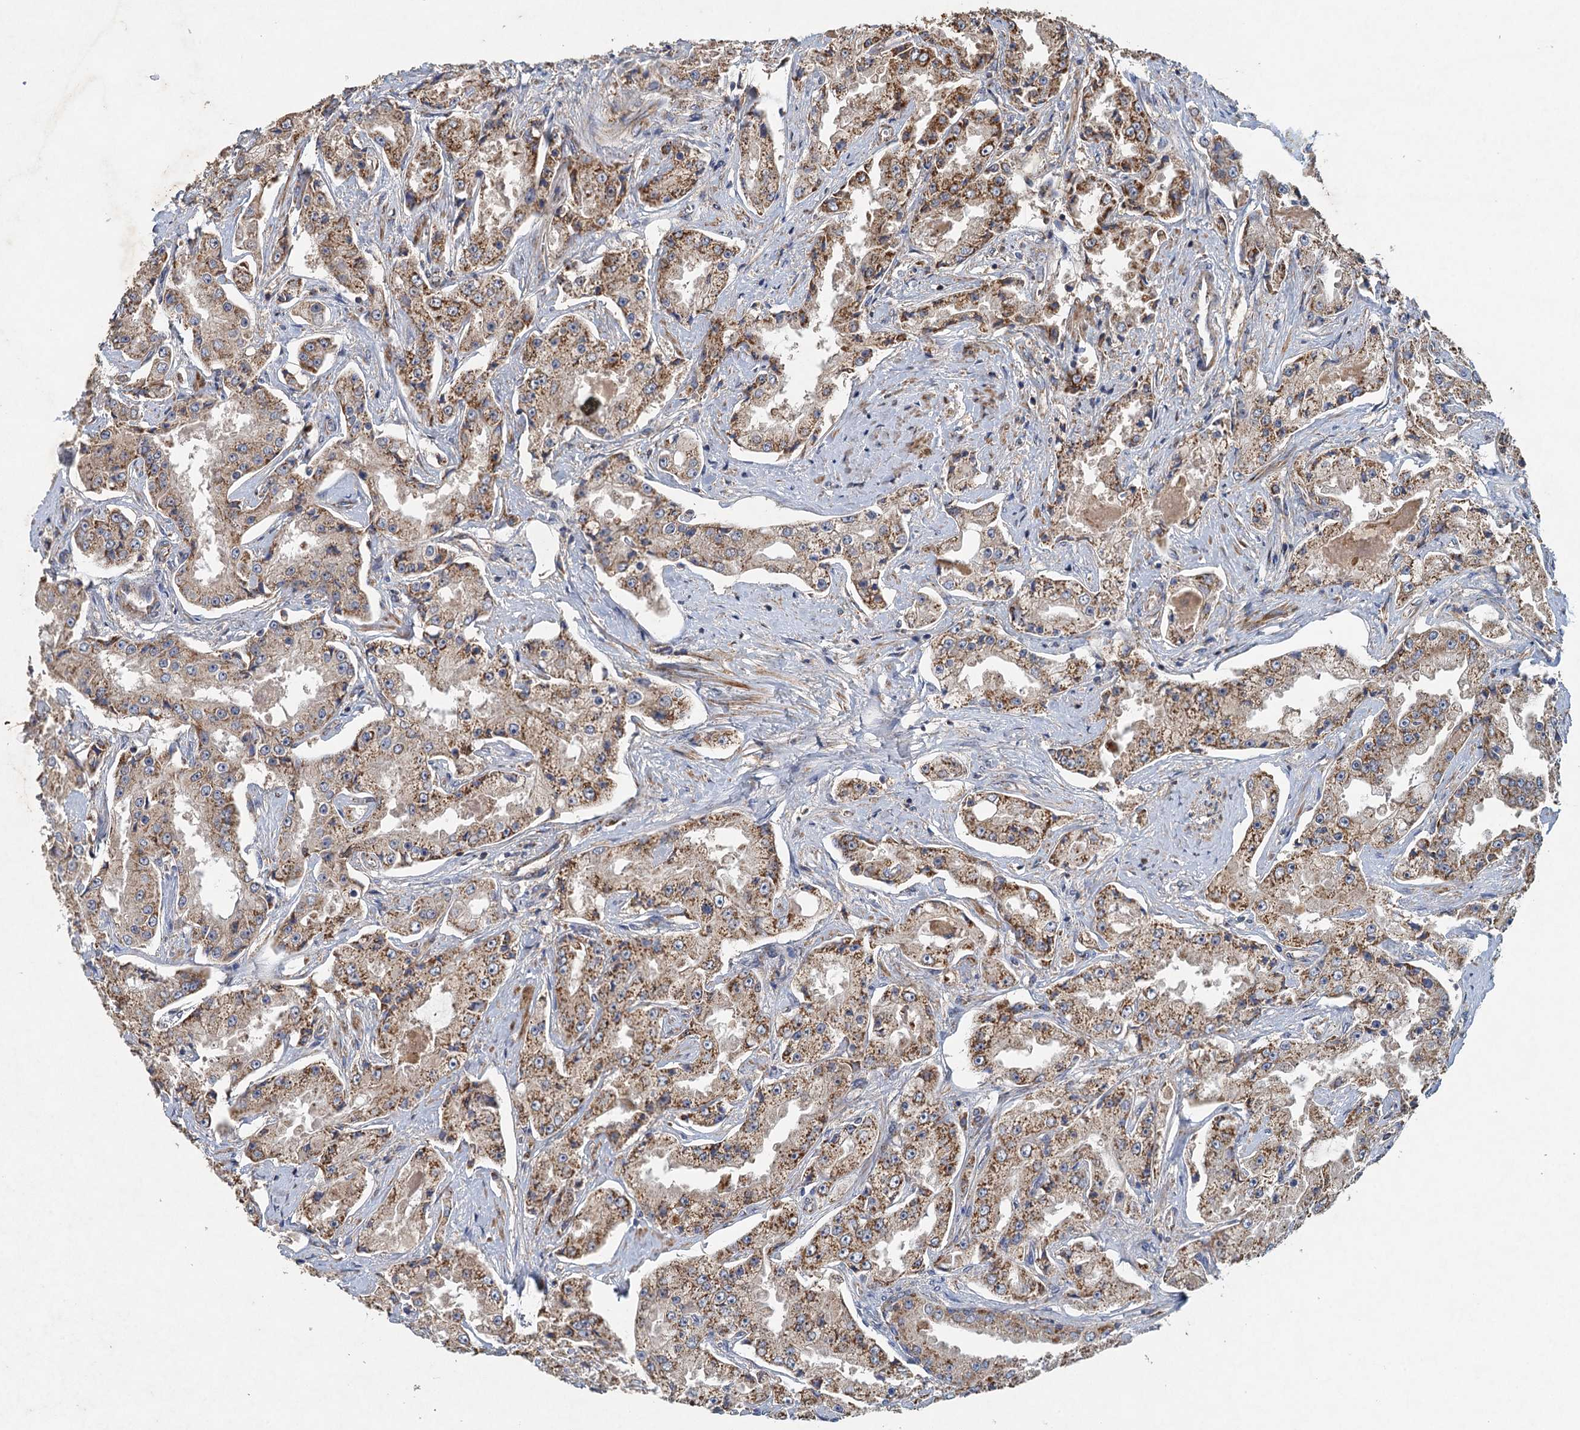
{"staining": {"intensity": "moderate", "quantity": ">75%", "location": "cytoplasmic/membranous"}, "tissue": "prostate cancer", "cell_type": "Tumor cells", "image_type": "cancer", "snomed": [{"axis": "morphology", "description": "Adenocarcinoma, High grade"}, {"axis": "topography", "description": "Prostate"}], "caption": "High-grade adenocarcinoma (prostate) stained for a protein exhibits moderate cytoplasmic/membranous positivity in tumor cells. The staining was performed using DAB, with brown indicating positive protein expression. Nuclei are stained blue with hematoxylin.", "gene": "BCS1L", "patient": {"sex": "male", "age": 73}}